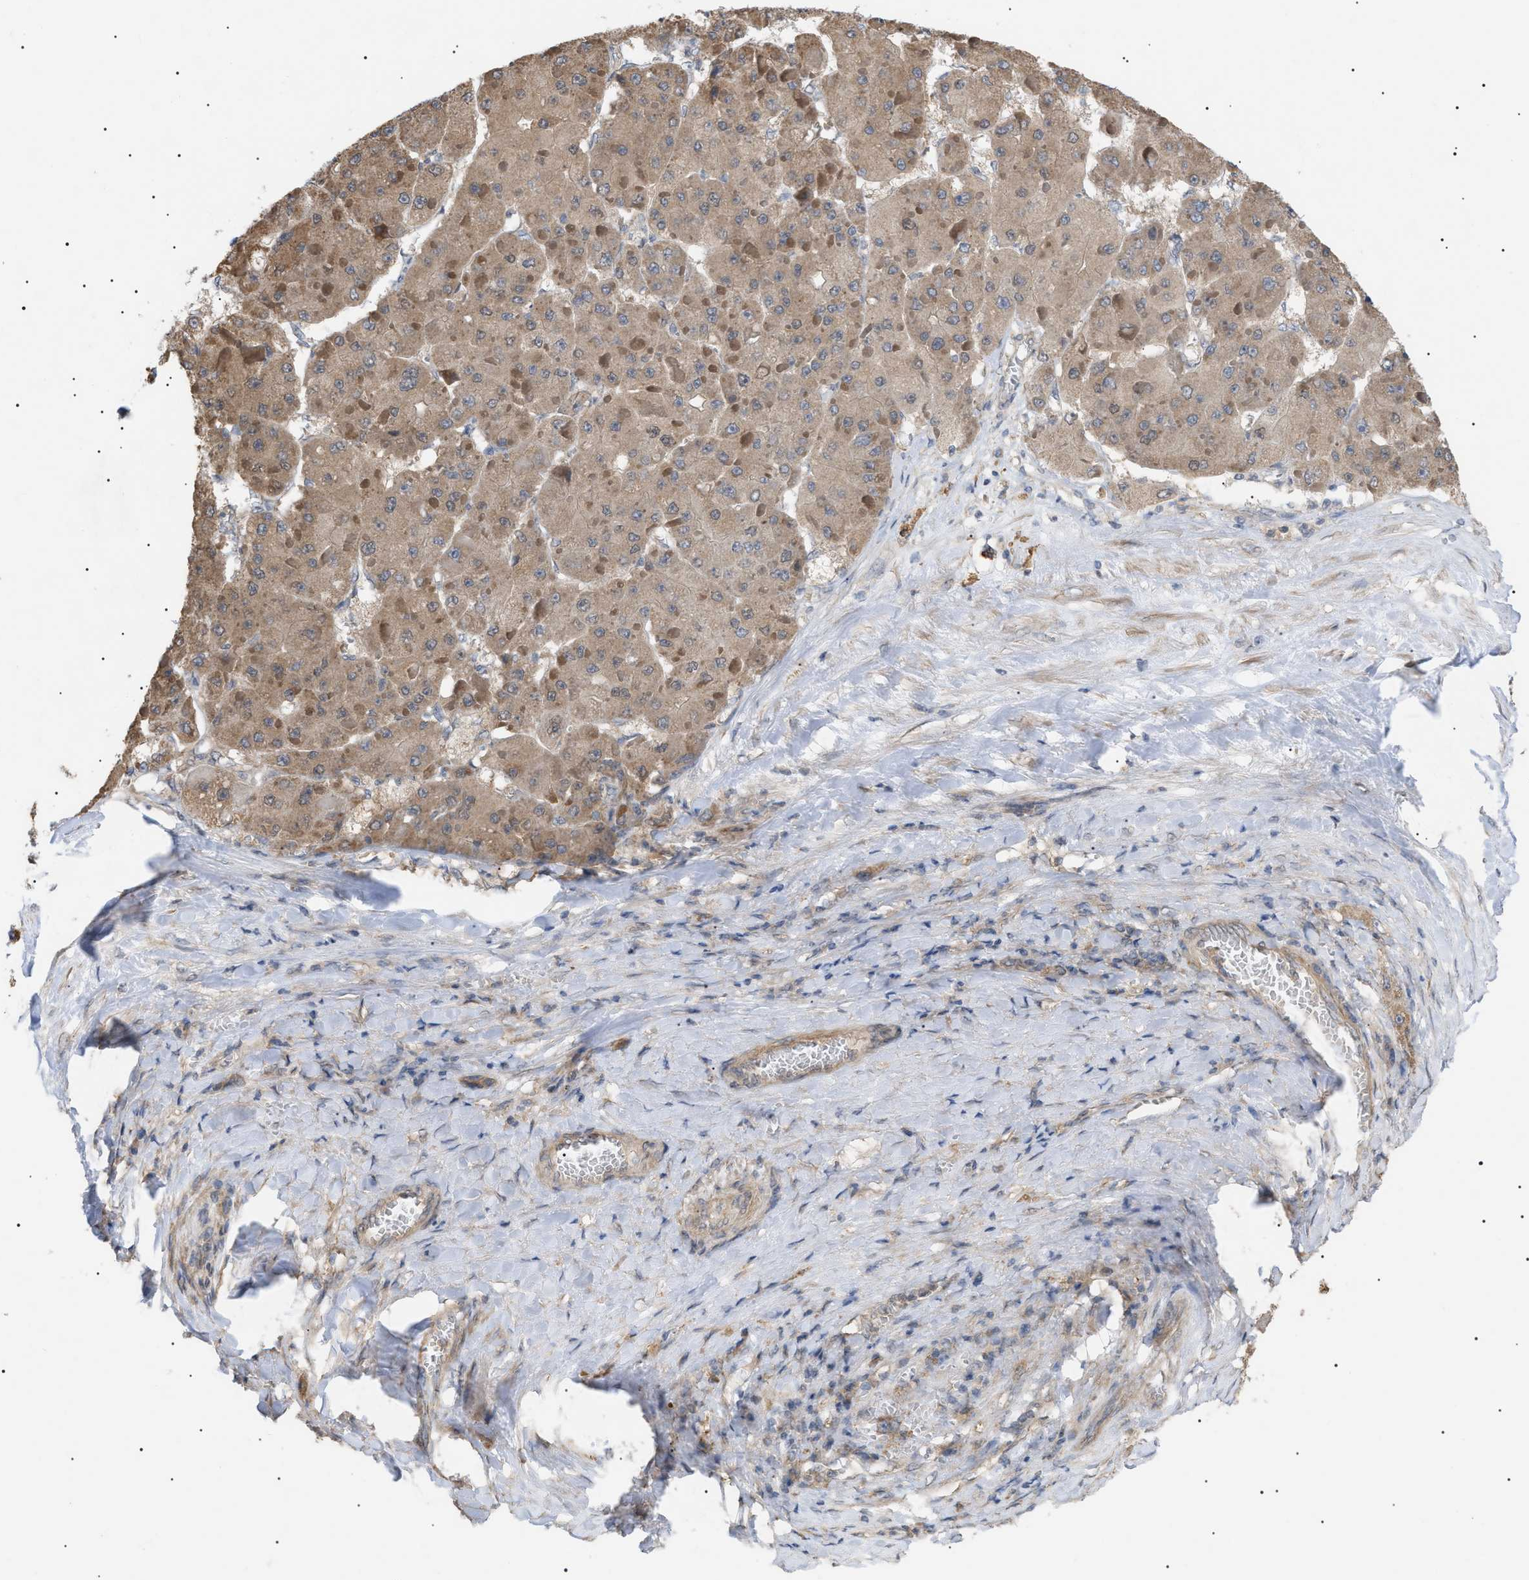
{"staining": {"intensity": "moderate", "quantity": ">75%", "location": "cytoplasmic/membranous"}, "tissue": "liver cancer", "cell_type": "Tumor cells", "image_type": "cancer", "snomed": [{"axis": "morphology", "description": "Carcinoma, Hepatocellular, NOS"}, {"axis": "topography", "description": "Liver"}], "caption": "A brown stain highlights moderate cytoplasmic/membranous expression of a protein in human liver cancer (hepatocellular carcinoma) tumor cells. Nuclei are stained in blue.", "gene": "IRS2", "patient": {"sex": "female", "age": 73}}